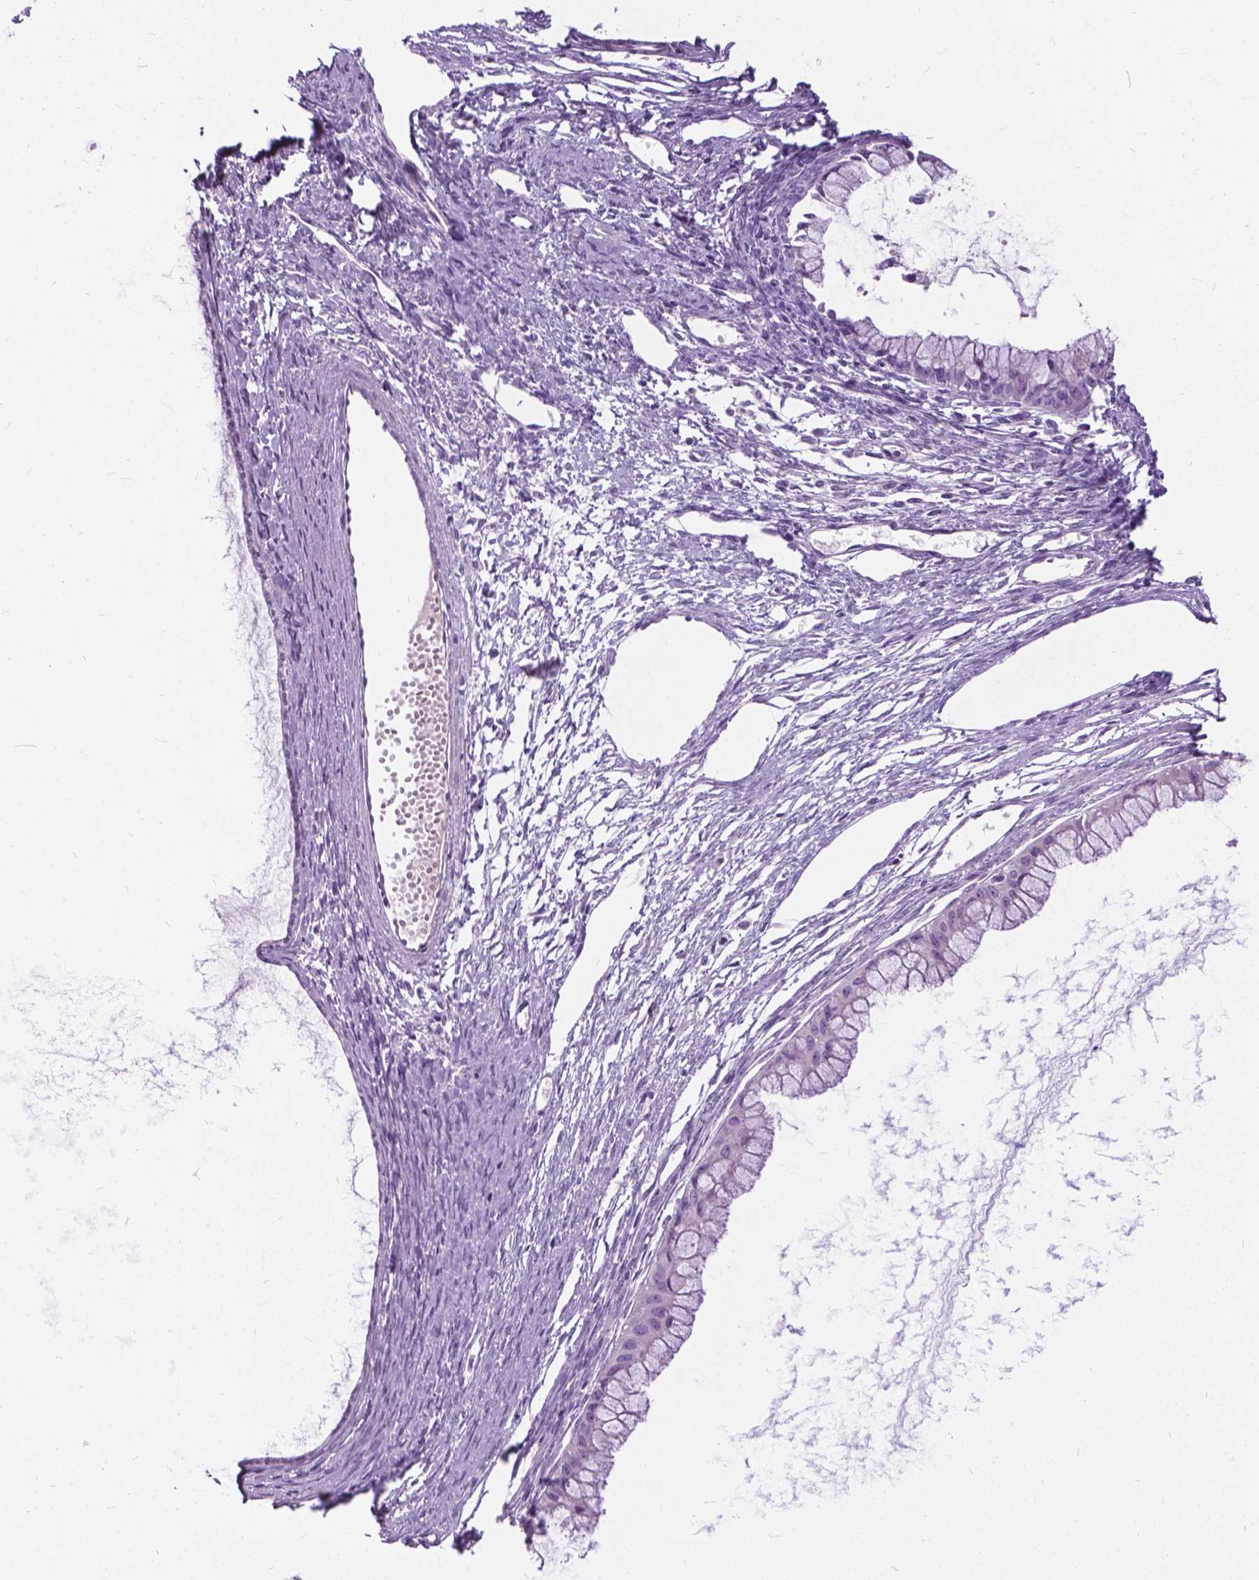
{"staining": {"intensity": "negative", "quantity": "none", "location": "none"}, "tissue": "ovarian cancer", "cell_type": "Tumor cells", "image_type": "cancer", "snomed": [{"axis": "morphology", "description": "Cystadenocarcinoma, mucinous, NOS"}, {"axis": "topography", "description": "Ovary"}], "caption": "Tumor cells show no significant protein expression in ovarian cancer (mucinous cystadenocarcinoma).", "gene": "JAK3", "patient": {"sex": "female", "age": 41}}